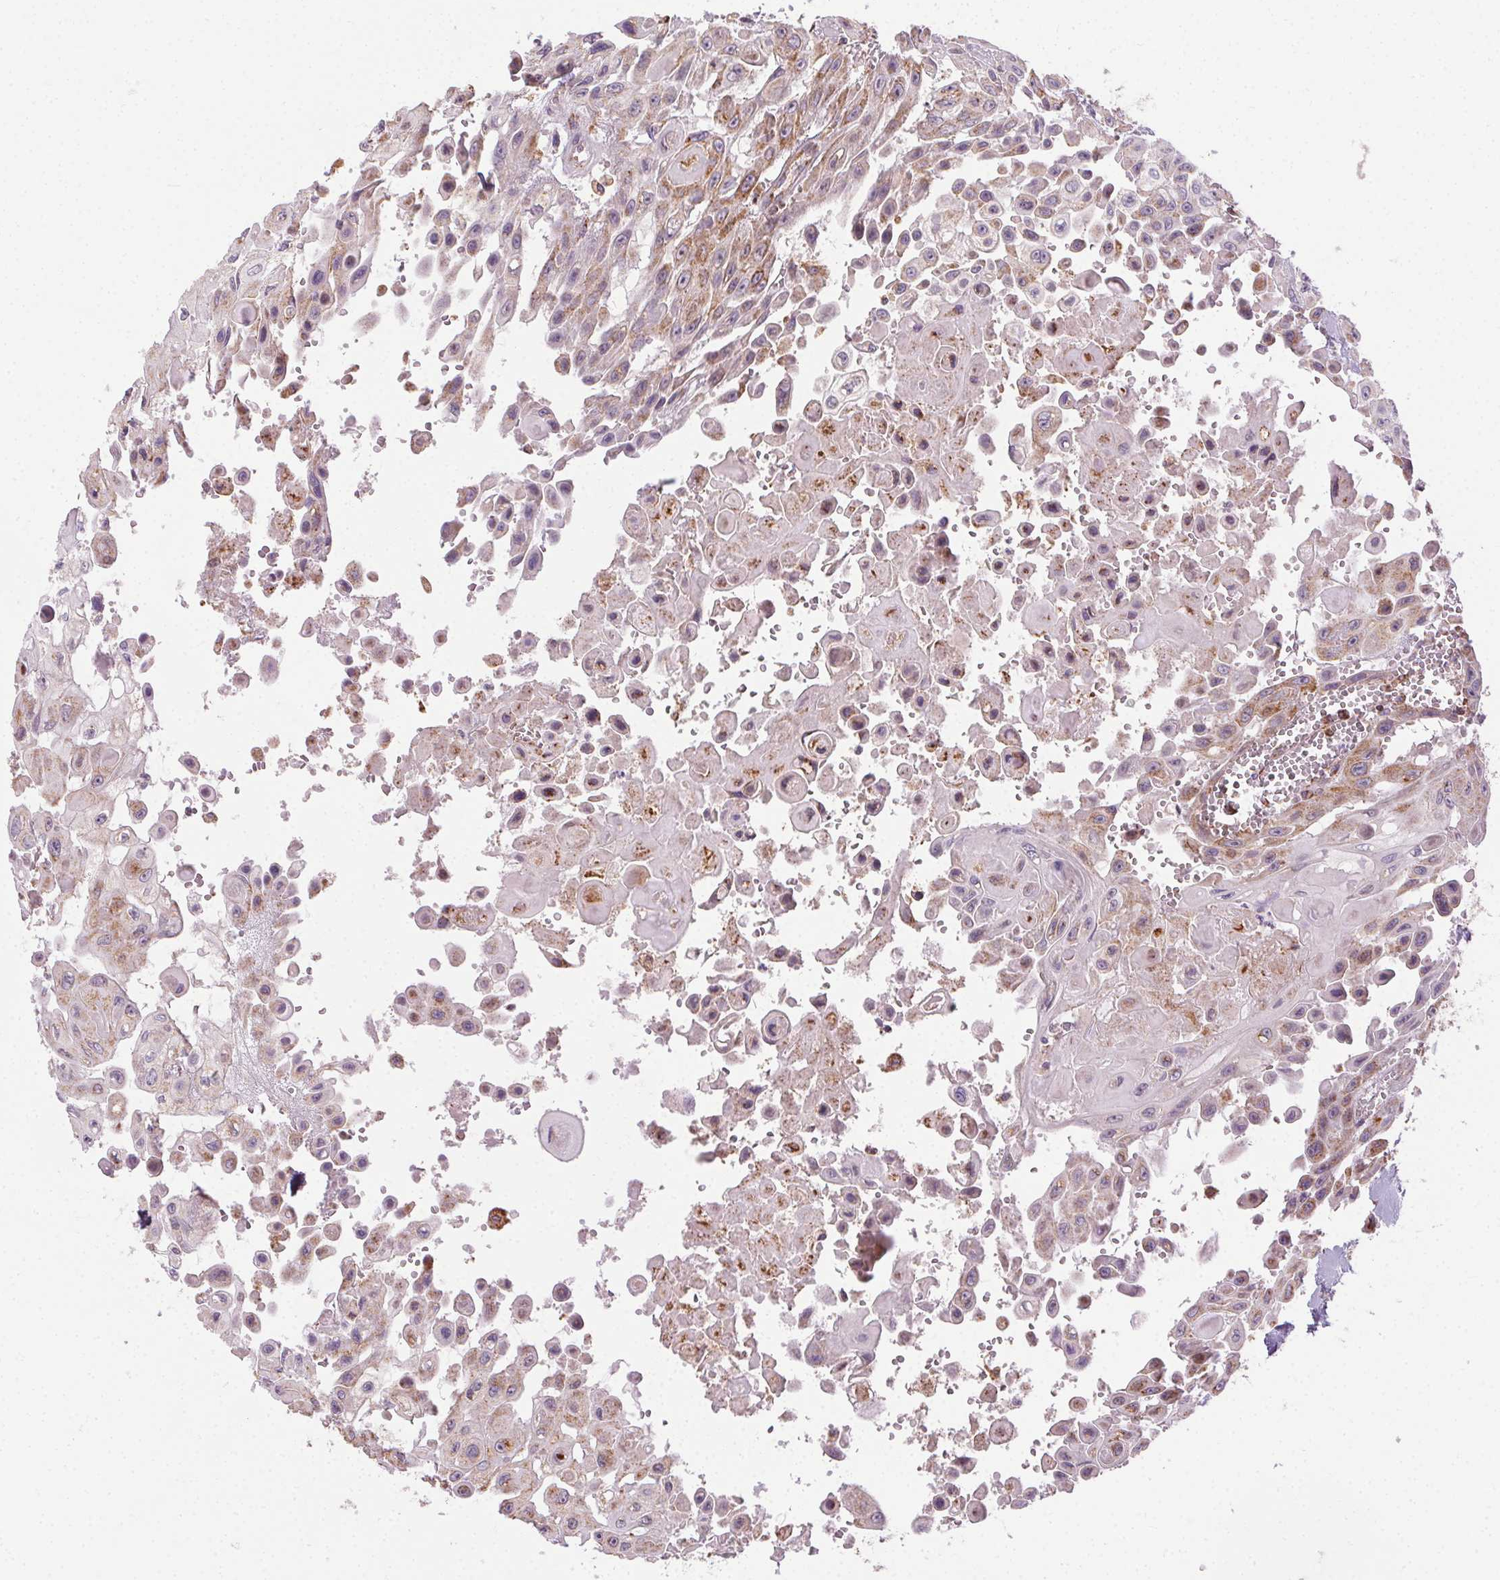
{"staining": {"intensity": "moderate", "quantity": "25%-75%", "location": "cytoplasmic/membranous"}, "tissue": "head and neck cancer", "cell_type": "Tumor cells", "image_type": "cancer", "snomed": [{"axis": "morphology", "description": "Adenocarcinoma, NOS"}, {"axis": "topography", "description": "Head-Neck"}], "caption": "A high-resolution image shows immunohistochemistry (IHC) staining of head and neck cancer, which demonstrates moderate cytoplasmic/membranous staining in approximately 25%-75% of tumor cells.", "gene": "CLPB", "patient": {"sex": "male", "age": 73}}